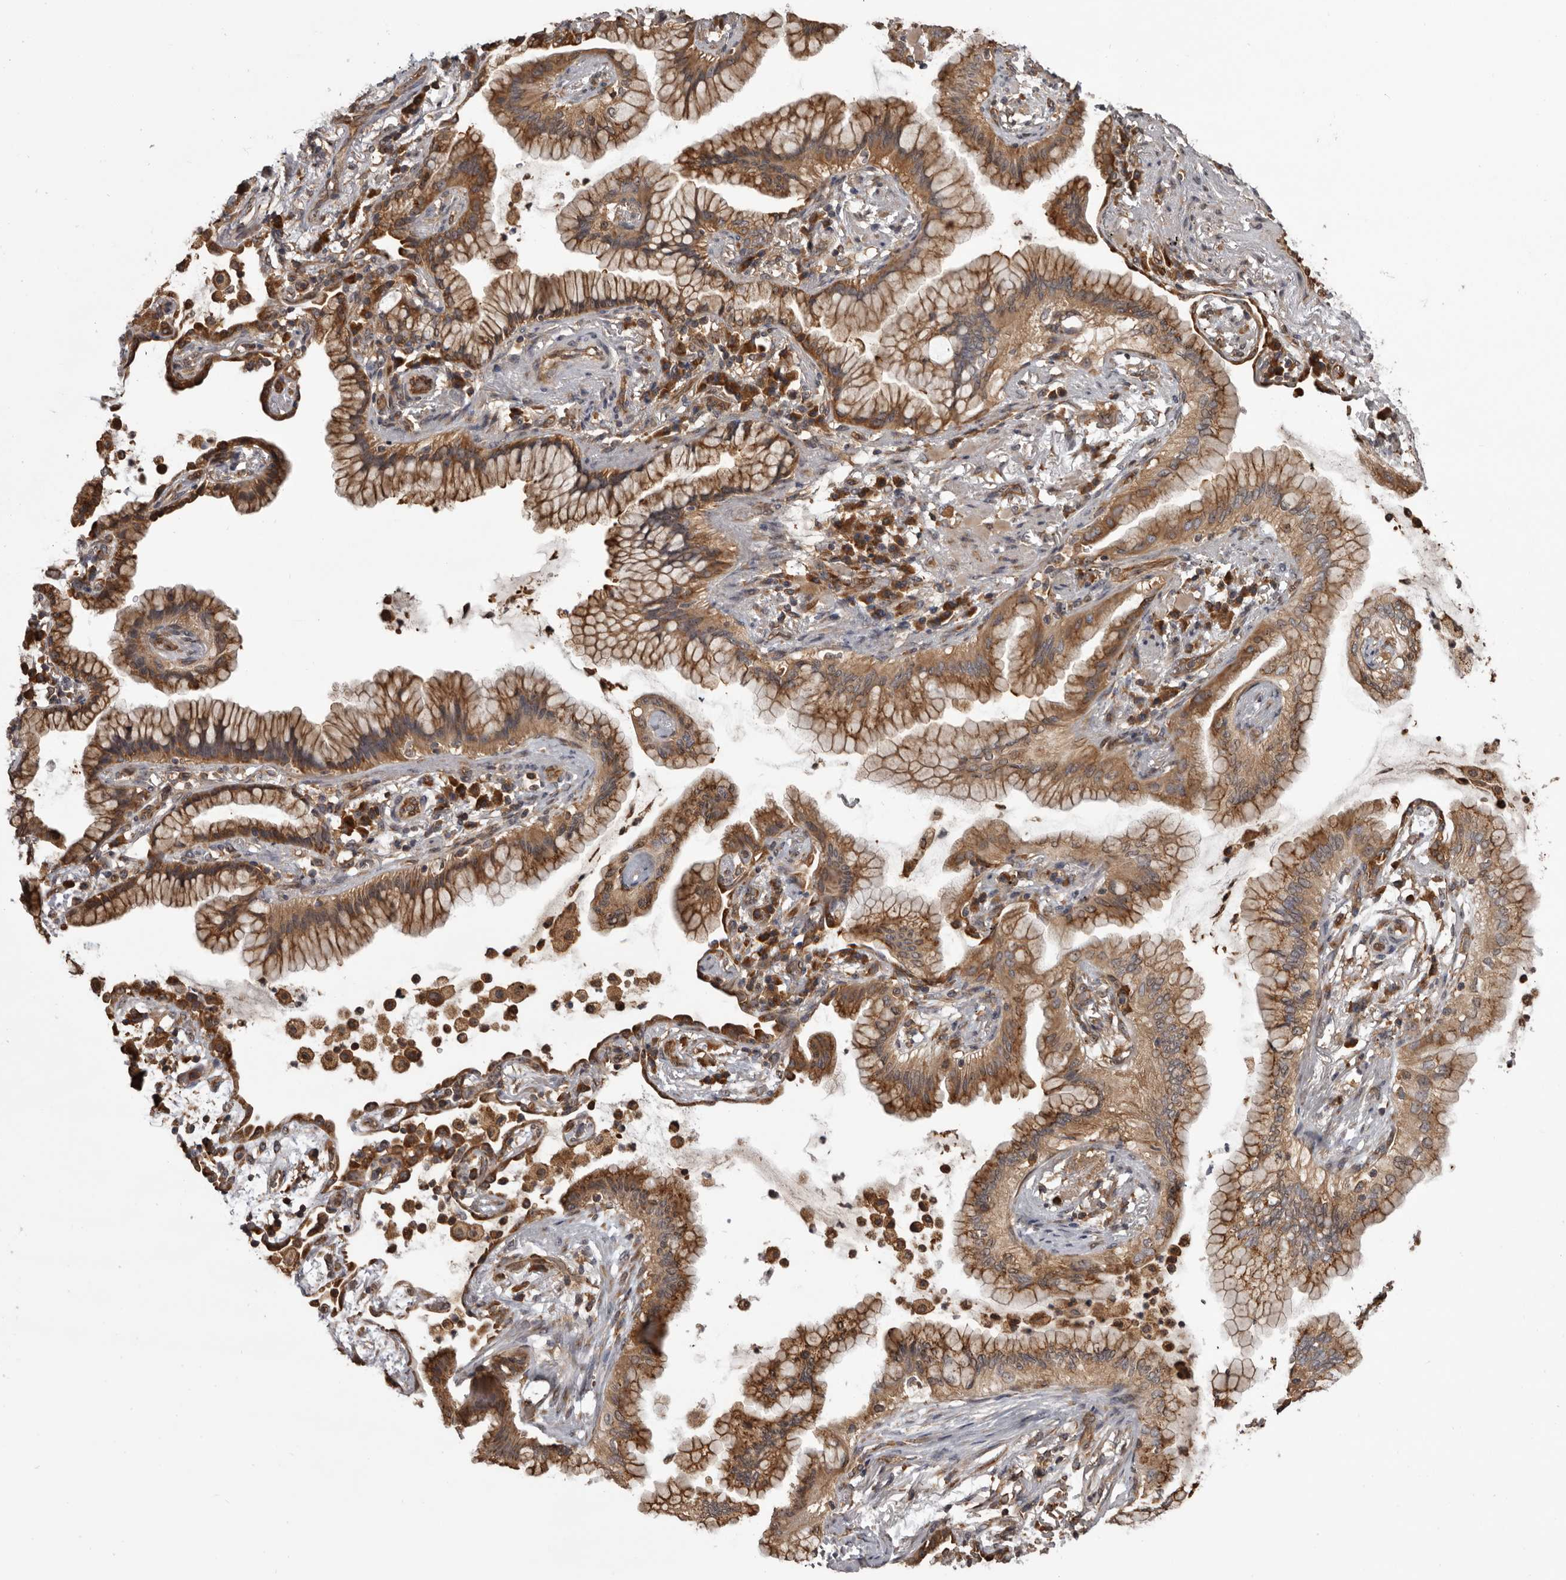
{"staining": {"intensity": "moderate", "quantity": ">75%", "location": "cytoplasmic/membranous"}, "tissue": "lung cancer", "cell_type": "Tumor cells", "image_type": "cancer", "snomed": [{"axis": "morphology", "description": "Adenocarcinoma, NOS"}, {"axis": "topography", "description": "Lung"}], "caption": "A brown stain labels moderate cytoplasmic/membranous expression of a protein in human adenocarcinoma (lung) tumor cells. The protein is stained brown, and the nuclei are stained in blue (DAB IHC with brightfield microscopy, high magnification).", "gene": "DARS1", "patient": {"sex": "female", "age": 70}}